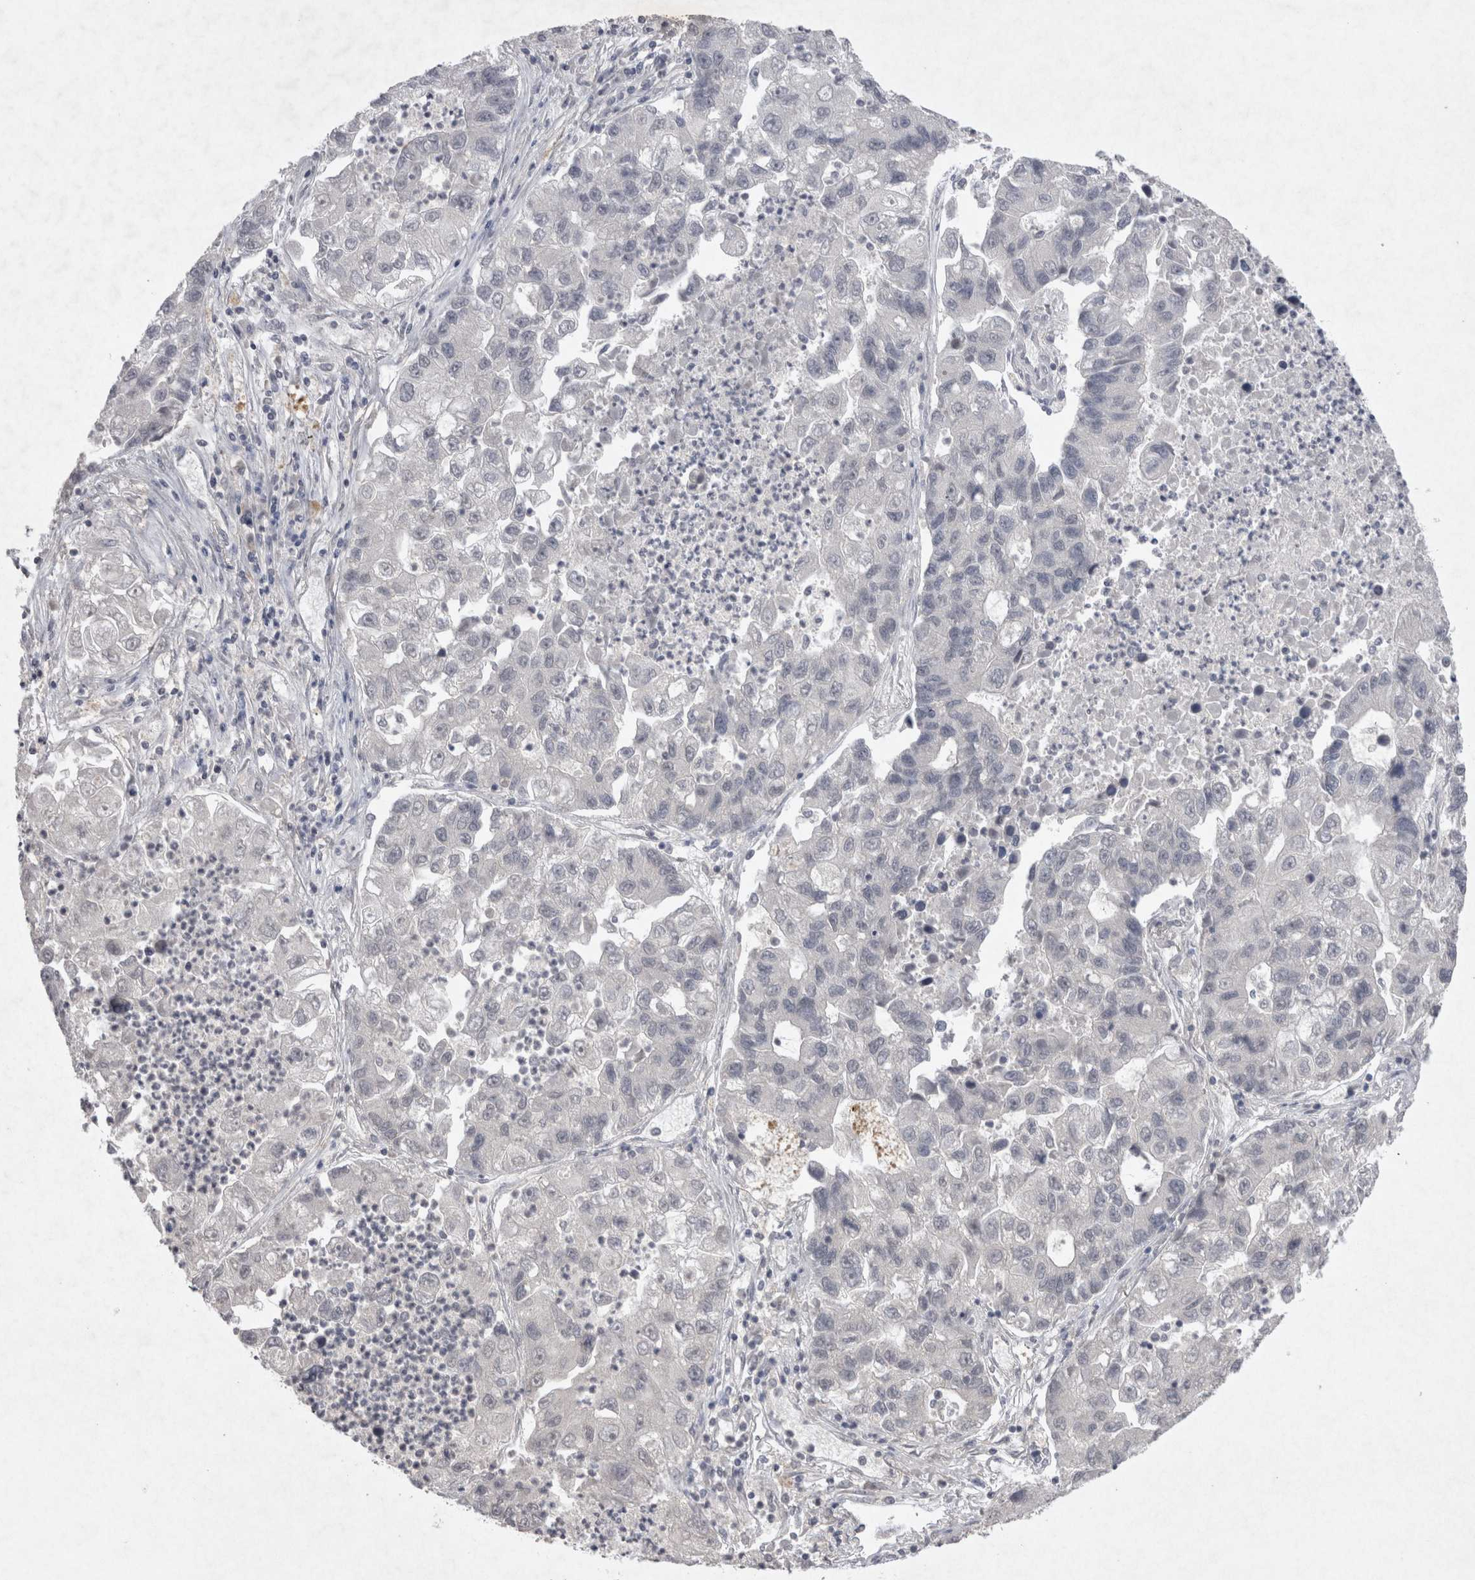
{"staining": {"intensity": "negative", "quantity": "none", "location": "none"}, "tissue": "lung cancer", "cell_type": "Tumor cells", "image_type": "cancer", "snomed": [{"axis": "morphology", "description": "Adenocarcinoma, NOS"}, {"axis": "topography", "description": "Lung"}], "caption": "Immunohistochemistry of lung cancer demonstrates no expression in tumor cells.", "gene": "LYVE1", "patient": {"sex": "female", "age": 51}}